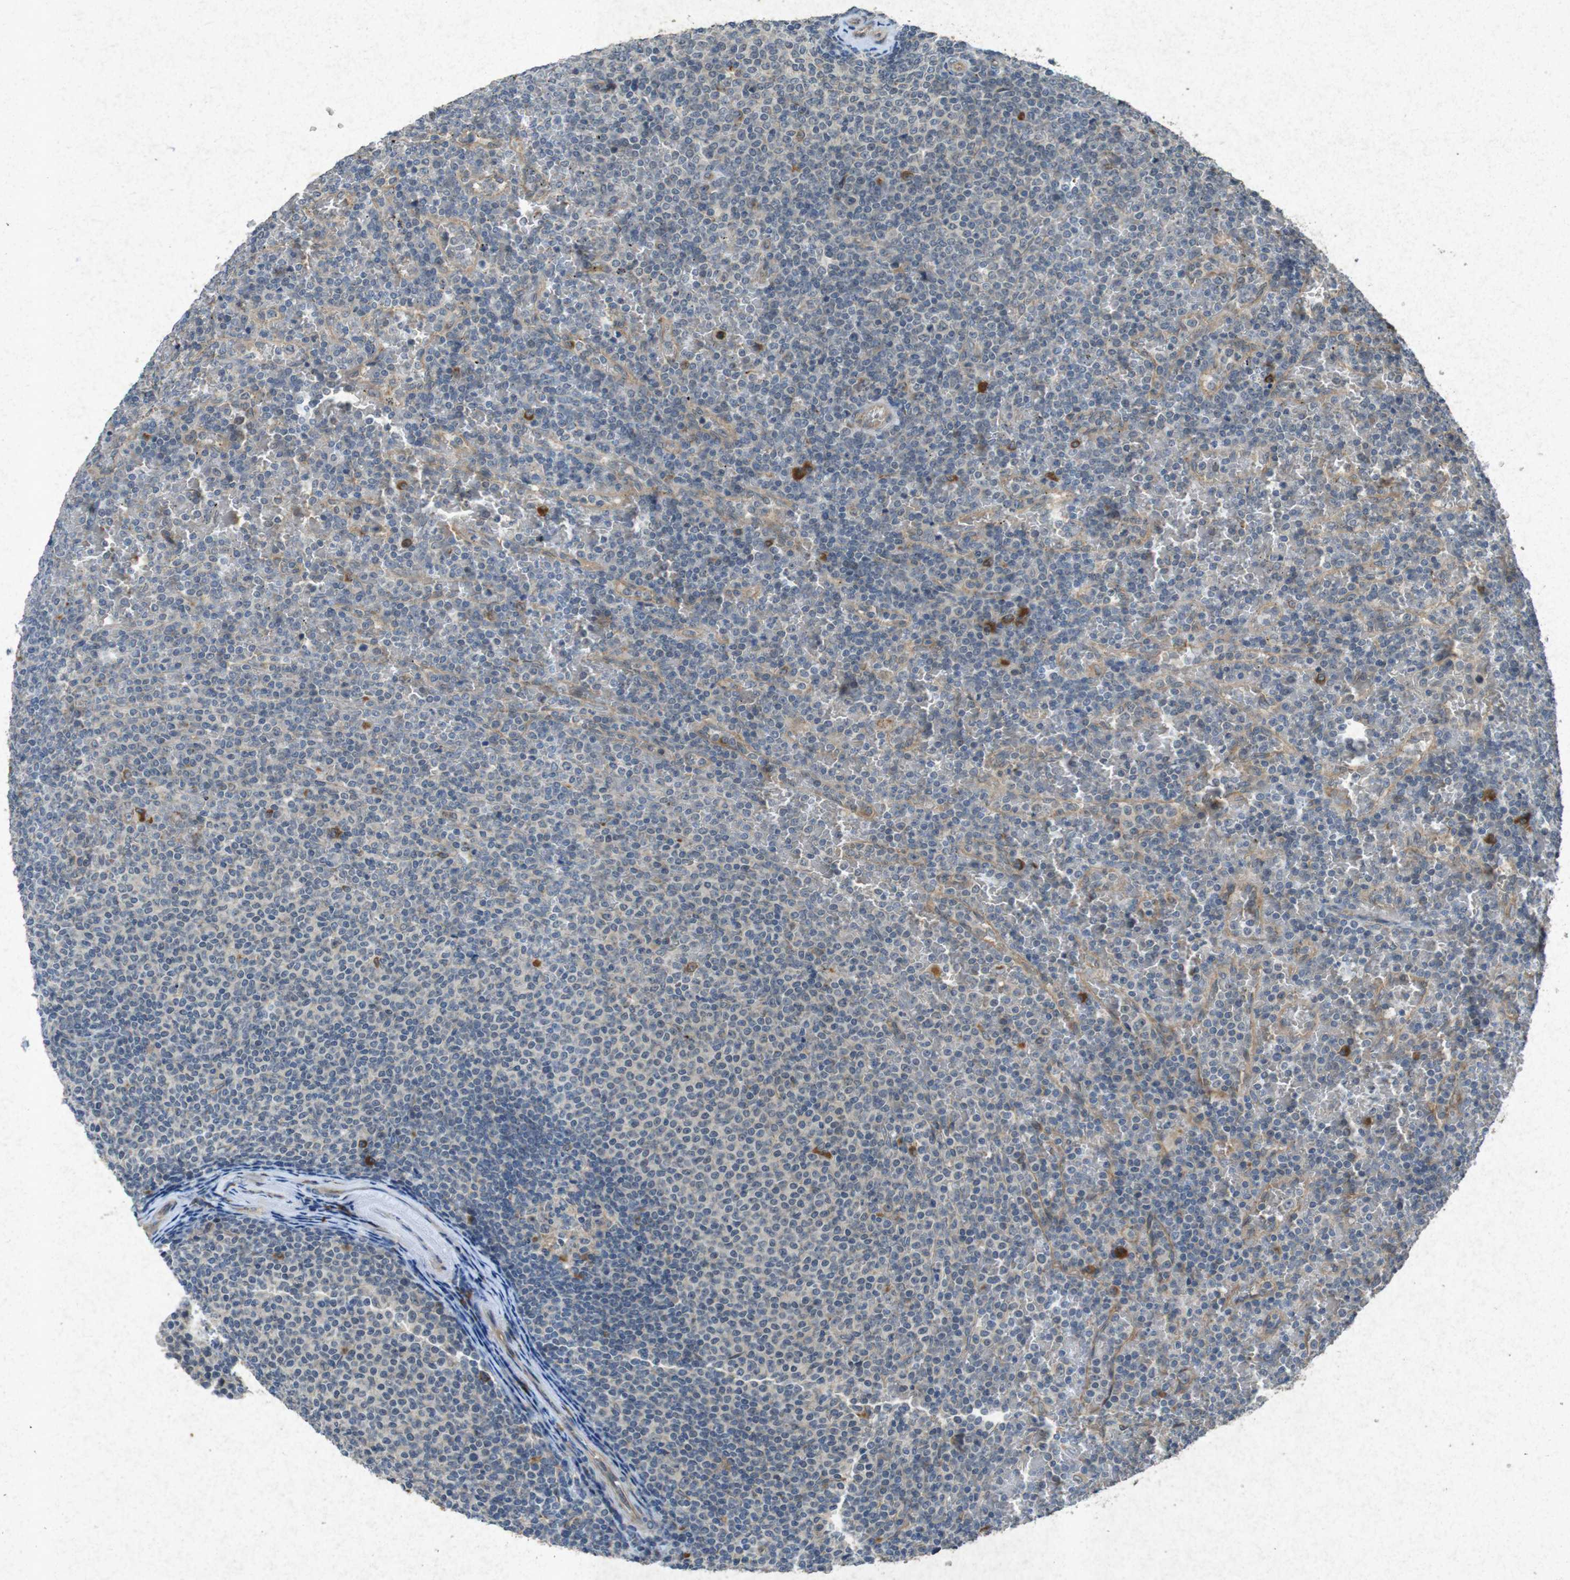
{"staining": {"intensity": "negative", "quantity": "none", "location": "none"}, "tissue": "lymphoma", "cell_type": "Tumor cells", "image_type": "cancer", "snomed": [{"axis": "morphology", "description": "Malignant lymphoma, non-Hodgkin's type, Low grade"}, {"axis": "topography", "description": "Spleen"}], "caption": "Low-grade malignant lymphoma, non-Hodgkin's type stained for a protein using immunohistochemistry reveals no positivity tumor cells.", "gene": "FLCN", "patient": {"sex": "female", "age": 77}}